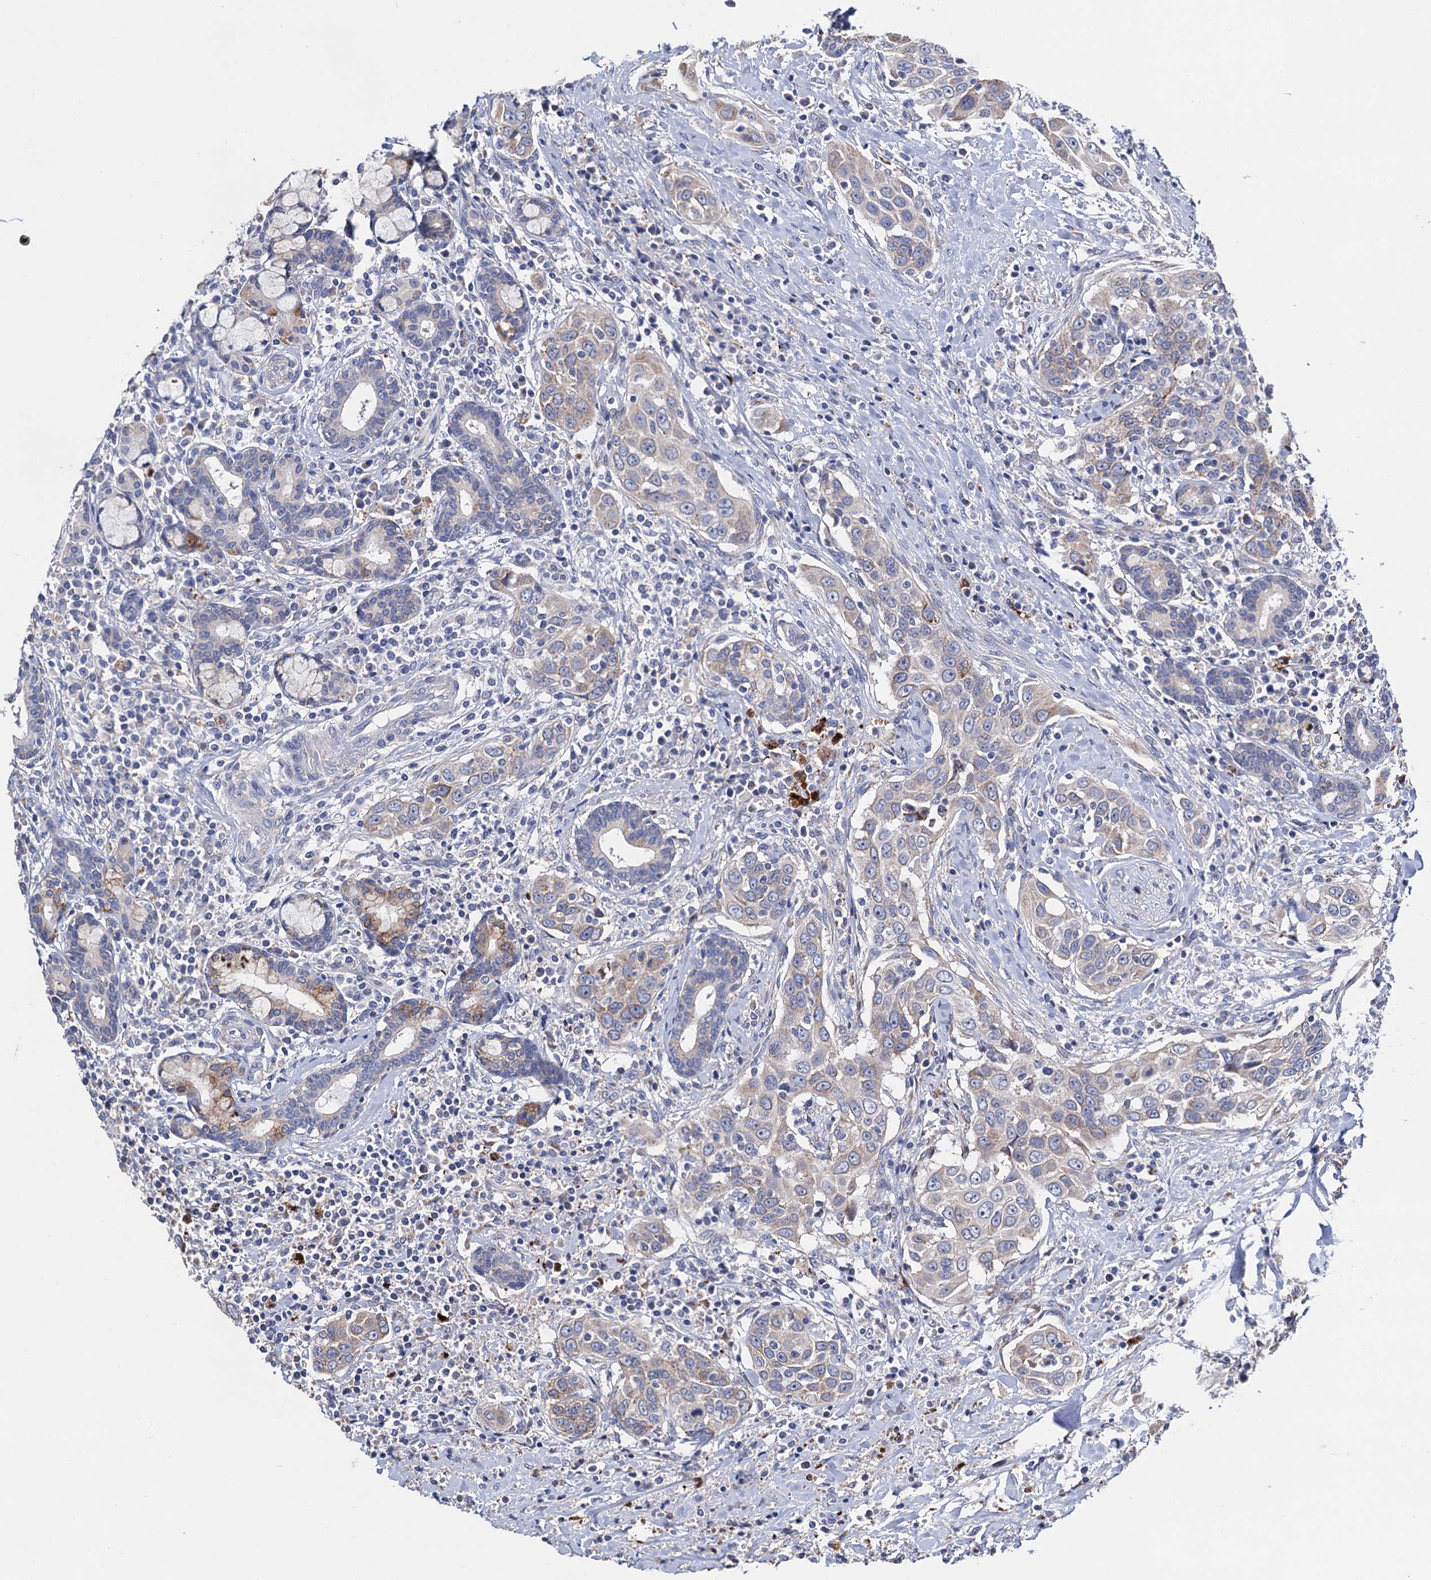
{"staining": {"intensity": "weak", "quantity": "<25%", "location": "cytoplasmic/membranous"}, "tissue": "head and neck cancer", "cell_type": "Tumor cells", "image_type": "cancer", "snomed": [{"axis": "morphology", "description": "Squamous cell carcinoma, NOS"}, {"axis": "topography", "description": "Oral tissue"}, {"axis": "topography", "description": "Head-Neck"}], "caption": "High power microscopy photomicrograph of an immunohistochemistry (IHC) photomicrograph of head and neck squamous cell carcinoma, revealing no significant positivity in tumor cells. (Stains: DAB (3,3'-diaminobenzidine) immunohistochemistry (IHC) with hematoxylin counter stain, Microscopy: brightfield microscopy at high magnification).", "gene": "FREM3", "patient": {"sex": "female", "age": 50}}